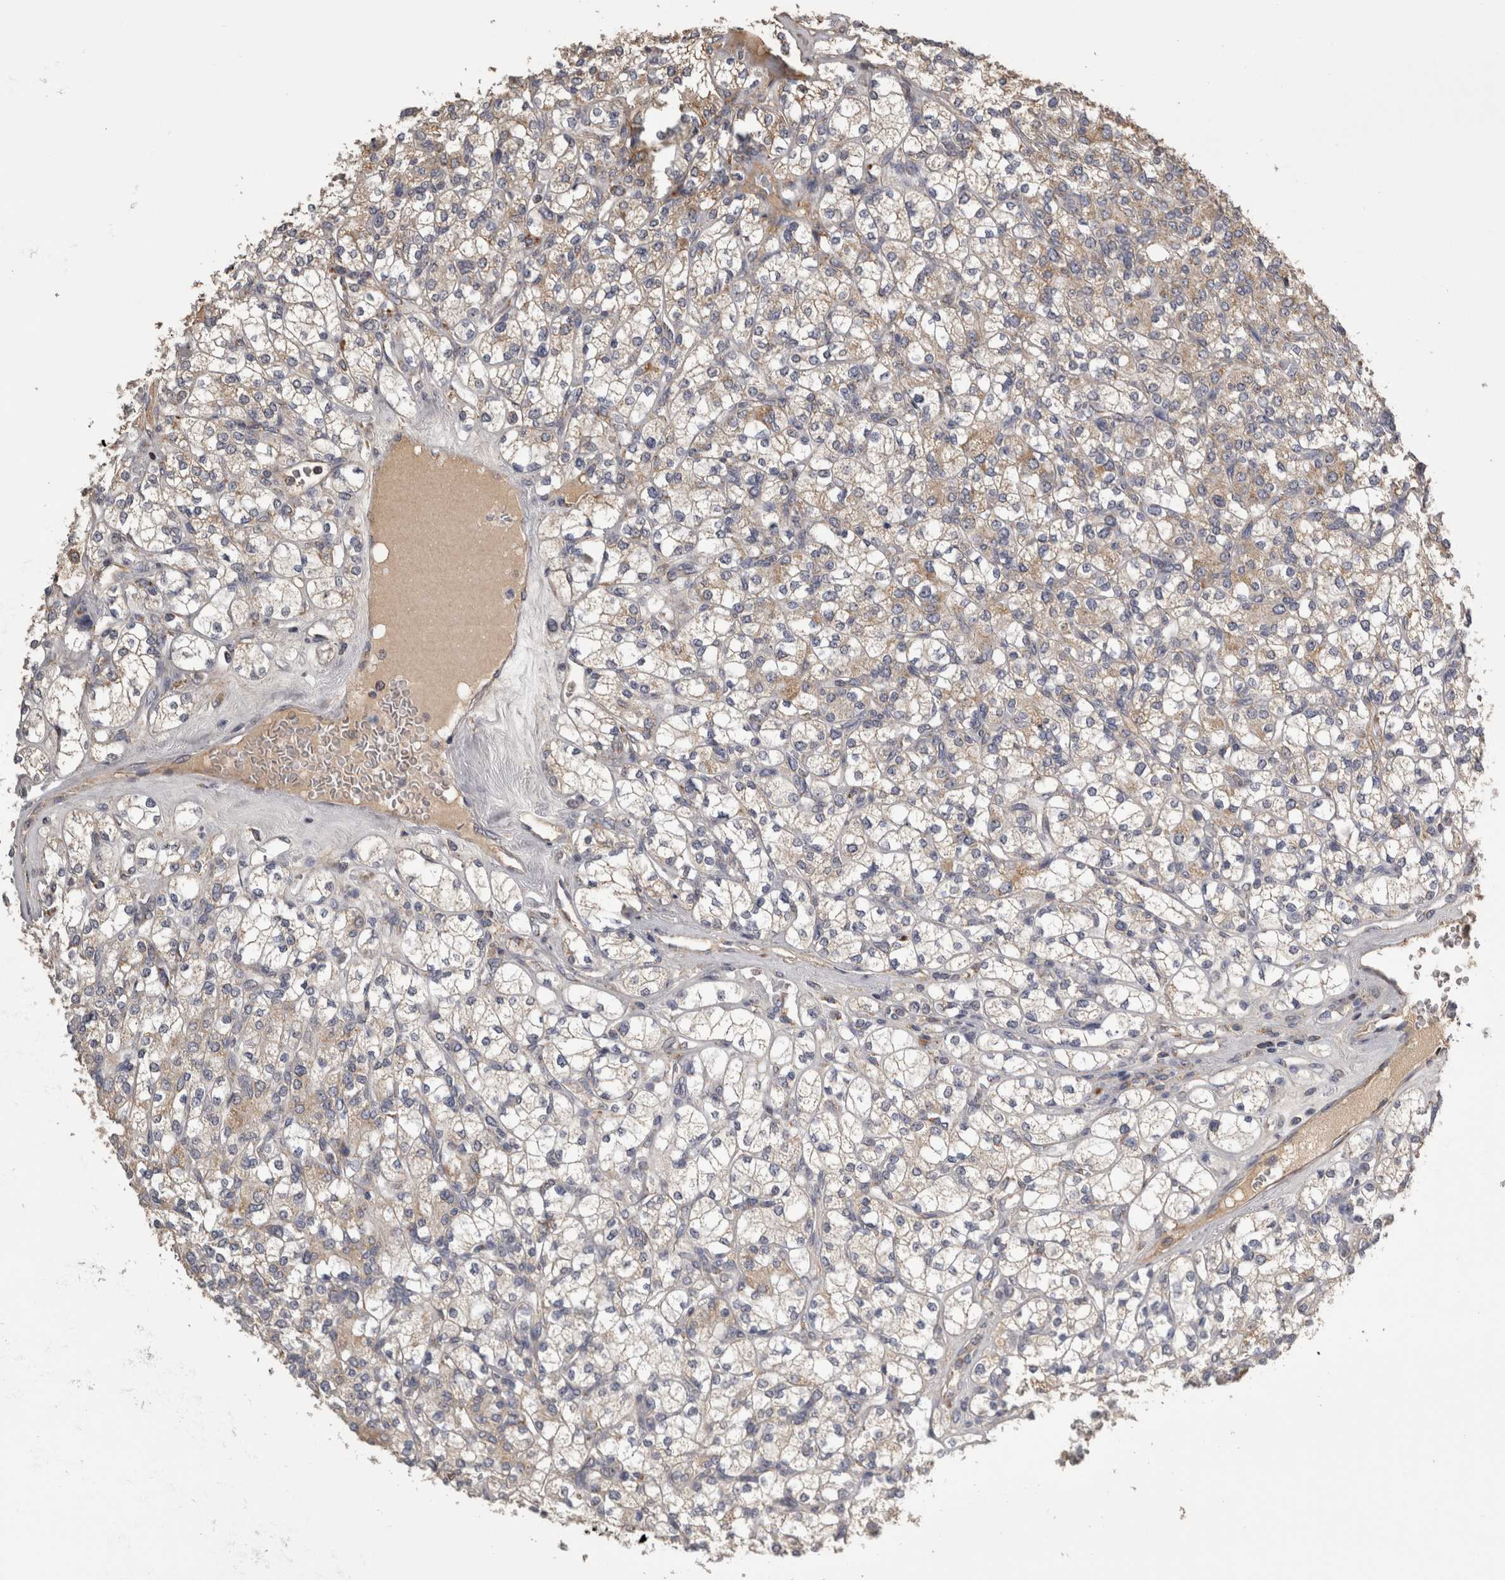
{"staining": {"intensity": "weak", "quantity": ">75%", "location": "cytoplasmic/membranous"}, "tissue": "renal cancer", "cell_type": "Tumor cells", "image_type": "cancer", "snomed": [{"axis": "morphology", "description": "Adenocarcinoma, NOS"}, {"axis": "topography", "description": "Kidney"}], "caption": "Renal adenocarcinoma stained with IHC reveals weak cytoplasmic/membranous staining in approximately >75% of tumor cells. The protein is shown in brown color, while the nuclei are stained blue.", "gene": "FRK", "patient": {"sex": "male", "age": 77}}